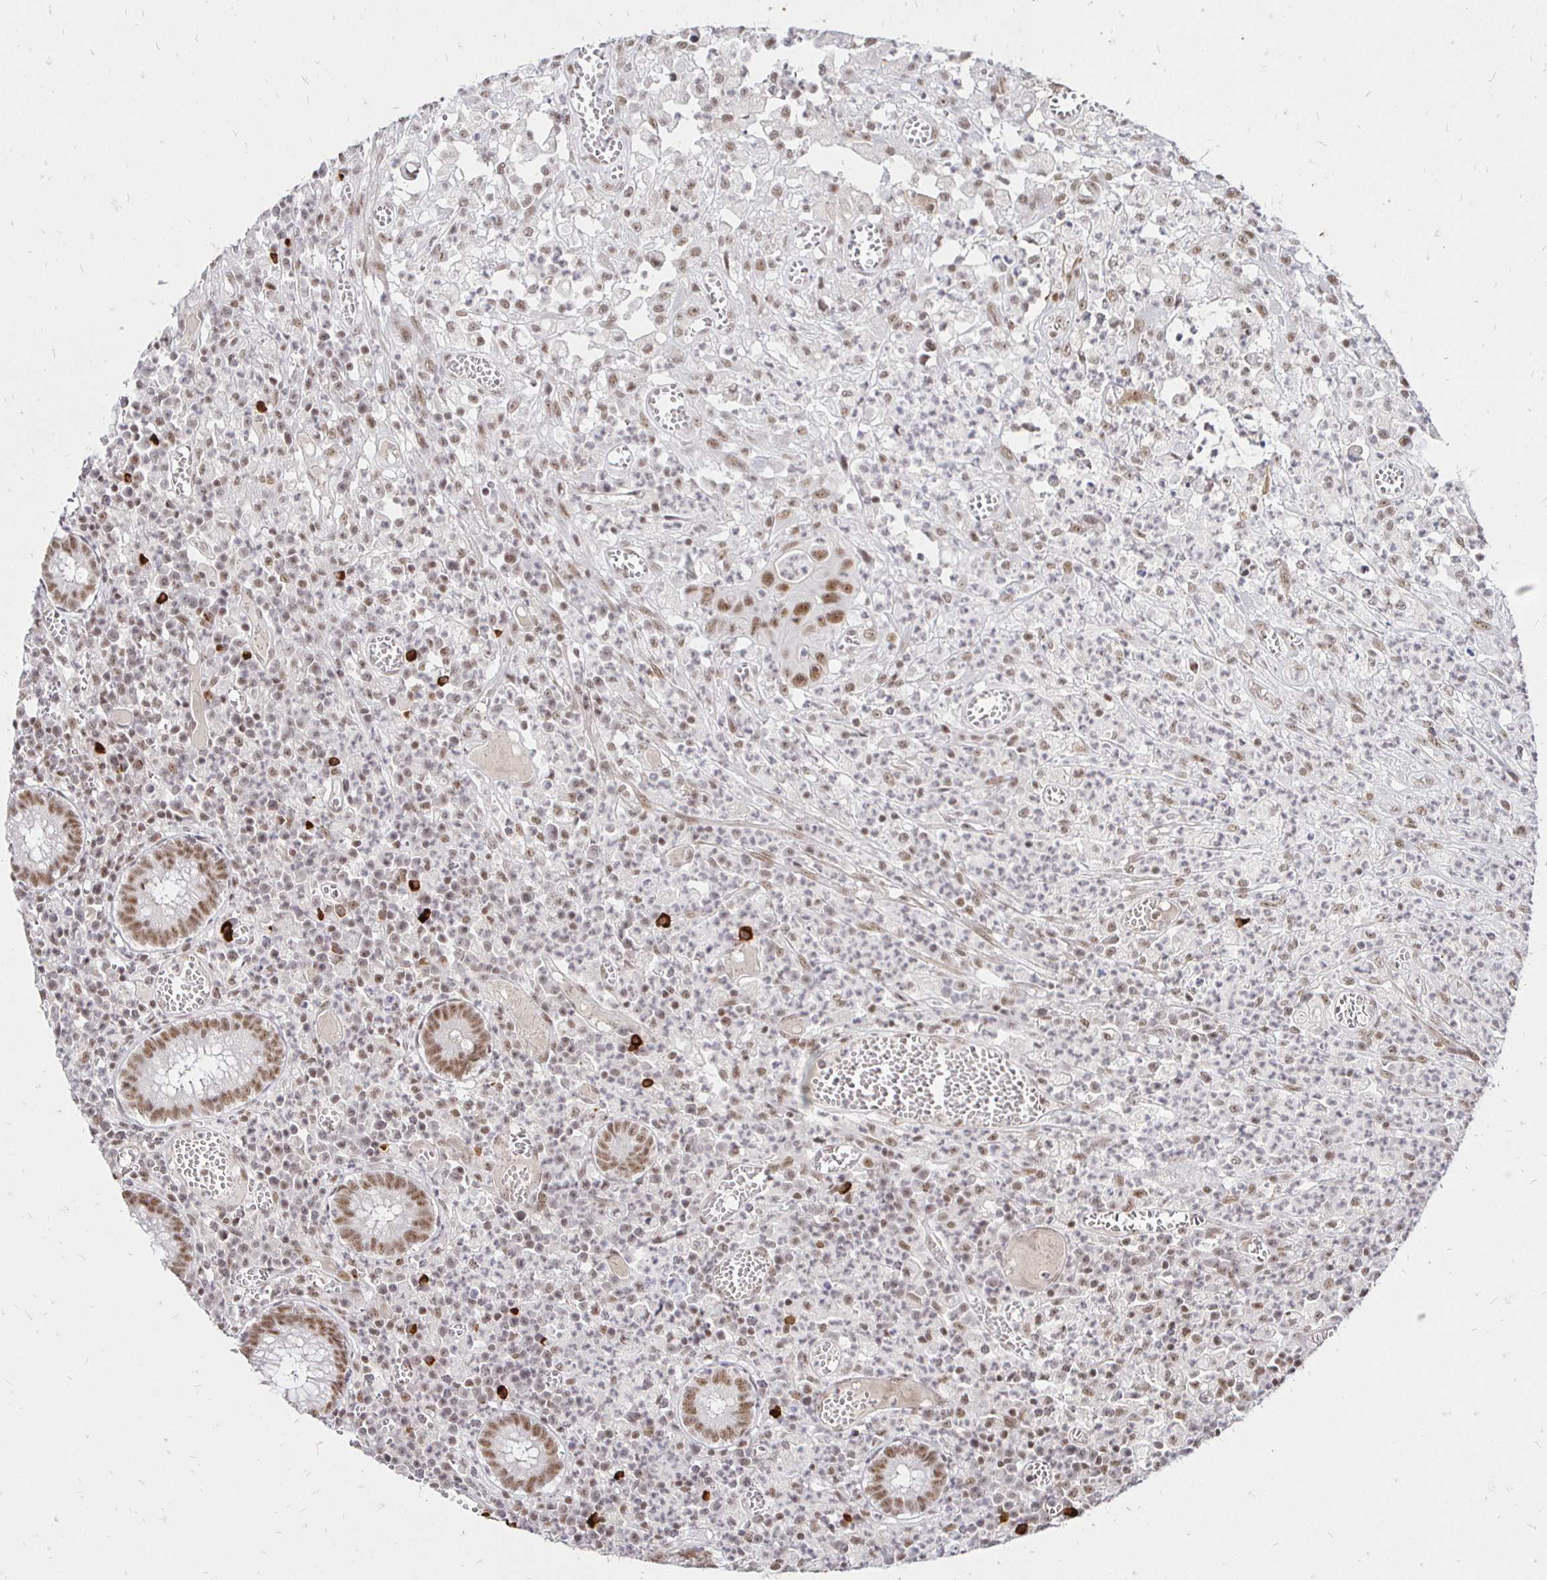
{"staining": {"intensity": "moderate", "quantity": ">75%", "location": "nuclear"}, "tissue": "colorectal cancer", "cell_type": "Tumor cells", "image_type": "cancer", "snomed": [{"axis": "morphology", "description": "Normal tissue, NOS"}, {"axis": "morphology", "description": "Adenocarcinoma, NOS"}, {"axis": "topography", "description": "Colon"}], "caption": "Colorectal adenocarcinoma was stained to show a protein in brown. There is medium levels of moderate nuclear positivity in approximately >75% of tumor cells. Ihc stains the protein in brown and the nuclei are stained blue.", "gene": "SIN3A", "patient": {"sex": "male", "age": 65}}